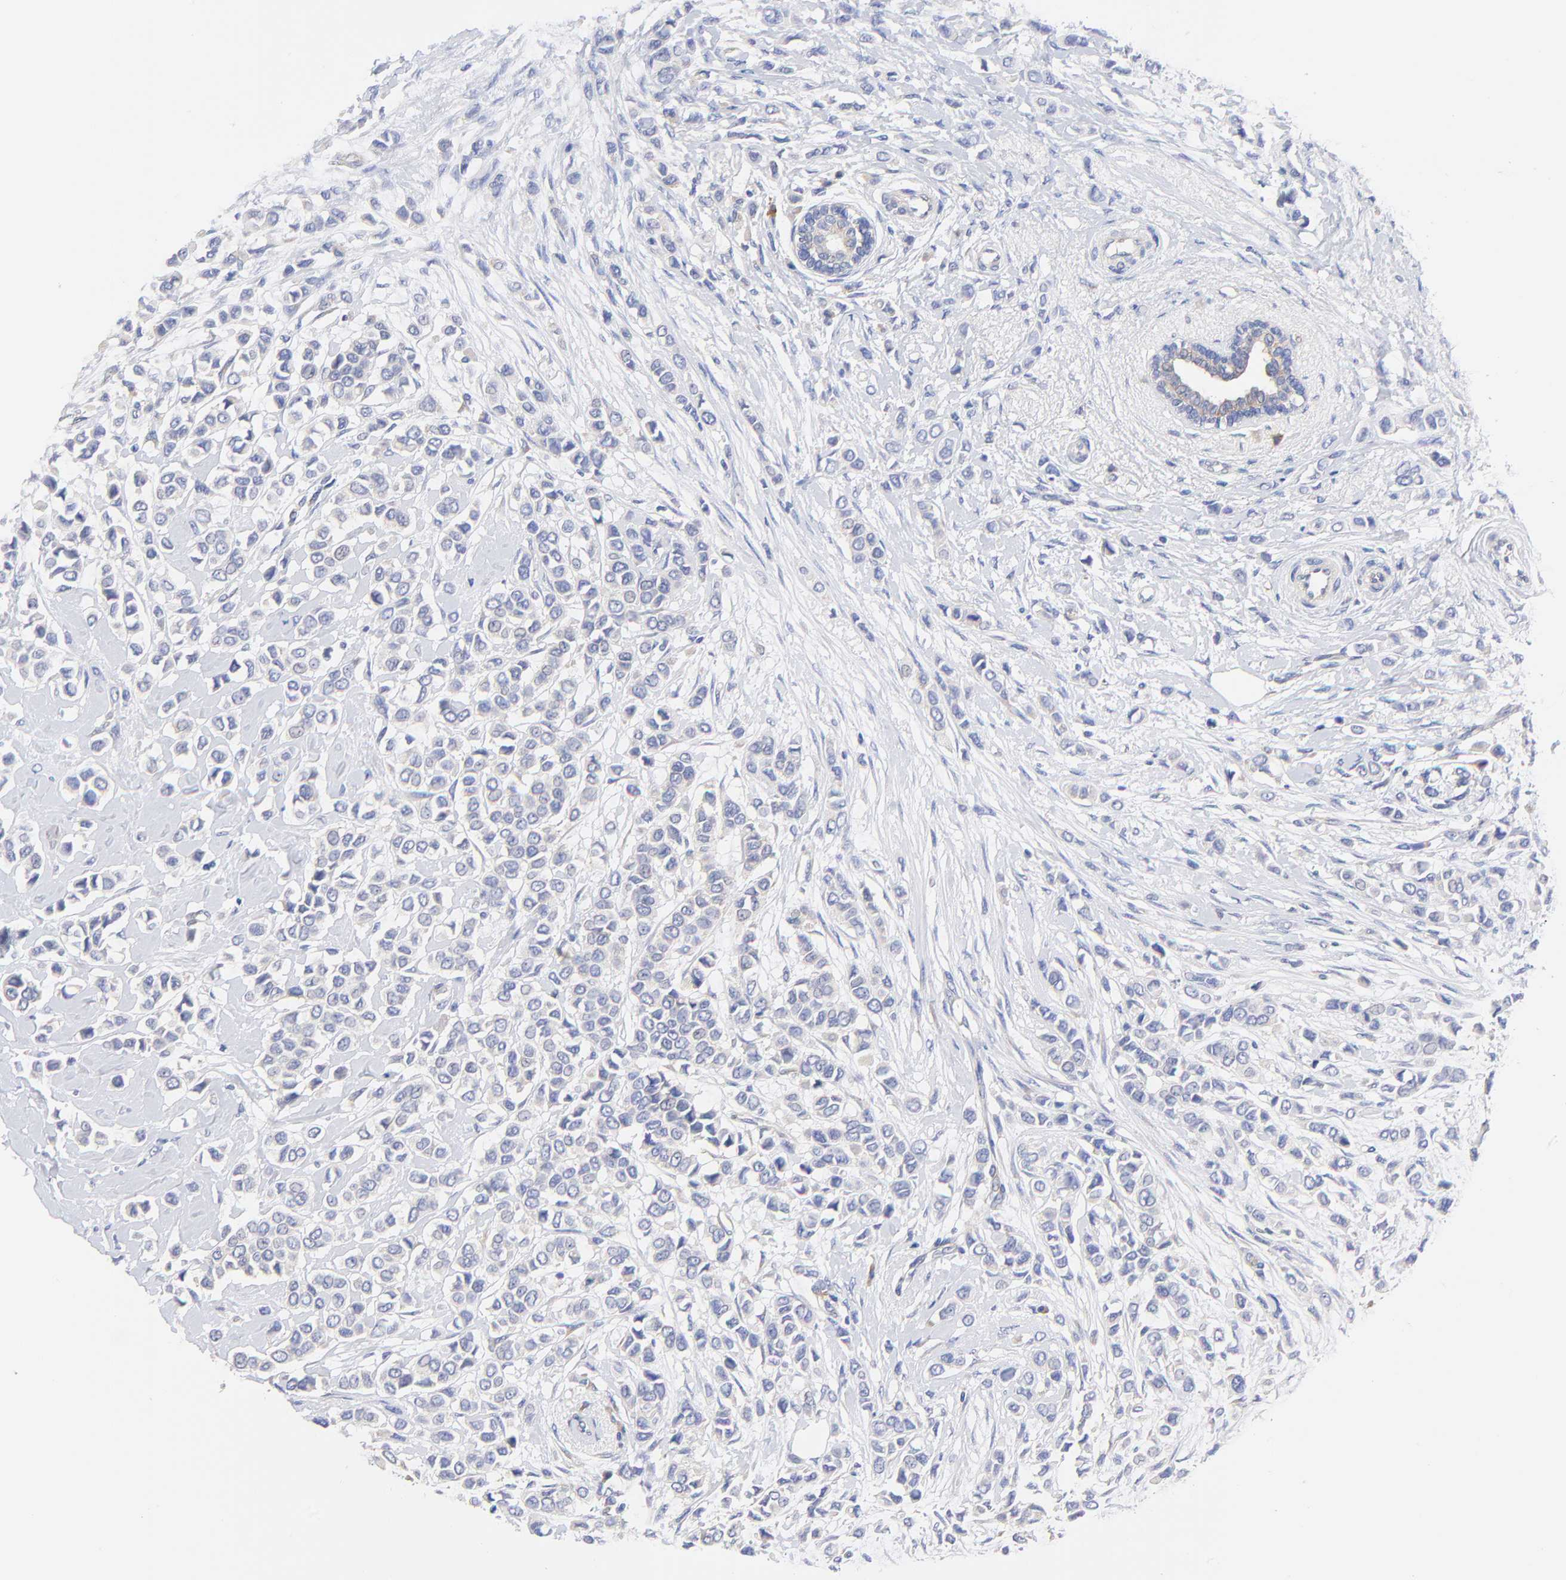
{"staining": {"intensity": "negative", "quantity": "none", "location": "none"}, "tissue": "breast cancer", "cell_type": "Tumor cells", "image_type": "cancer", "snomed": [{"axis": "morphology", "description": "Lobular carcinoma"}, {"axis": "topography", "description": "Breast"}], "caption": "This image is of breast cancer stained with IHC to label a protein in brown with the nuclei are counter-stained blue. There is no expression in tumor cells.", "gene": "TNFRSF13C", "patient": {"sex": "female", "age": 51}}